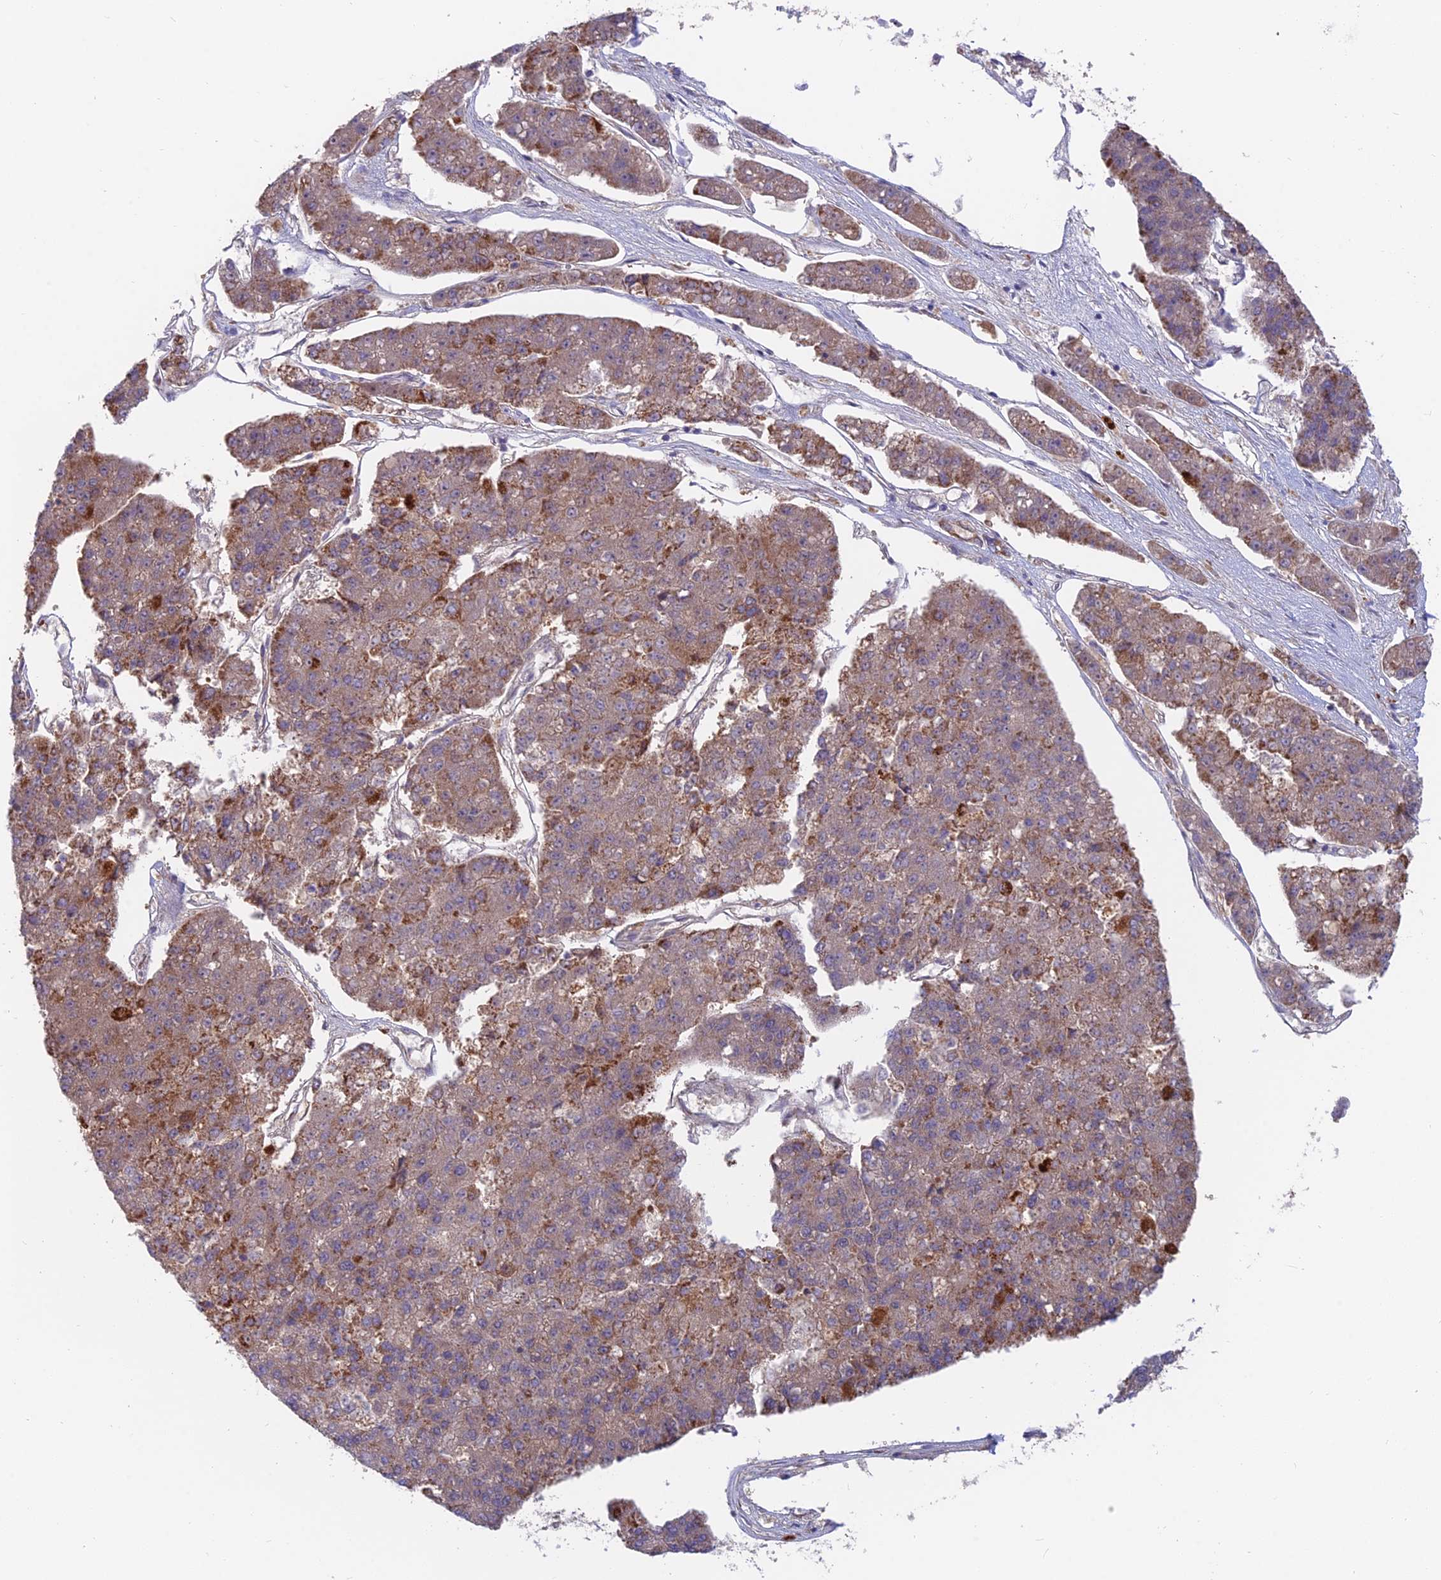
{"staining": {"intensity": "strong", "quantity": "<25%", "location": "cytoplasmic/membranous"}, "tissue": "pancreatic cancer", "cell_type": "Tumor cells", "image_type": "cancer", "snomed": [{"axis": "morphology", "description": "Adenocarcinoma, NOS"}, {"axis": "topography", "description": "Pancreas"}], "caption": "This image shows immunohistochemistry staining of pancreatic adenocarcinoma, with medium strong cytoplasmic/membranous staining in approximately <25% of tumor cells.", "gene": "TBC1D20", "patient": {"sex": "male", "age": 50}}